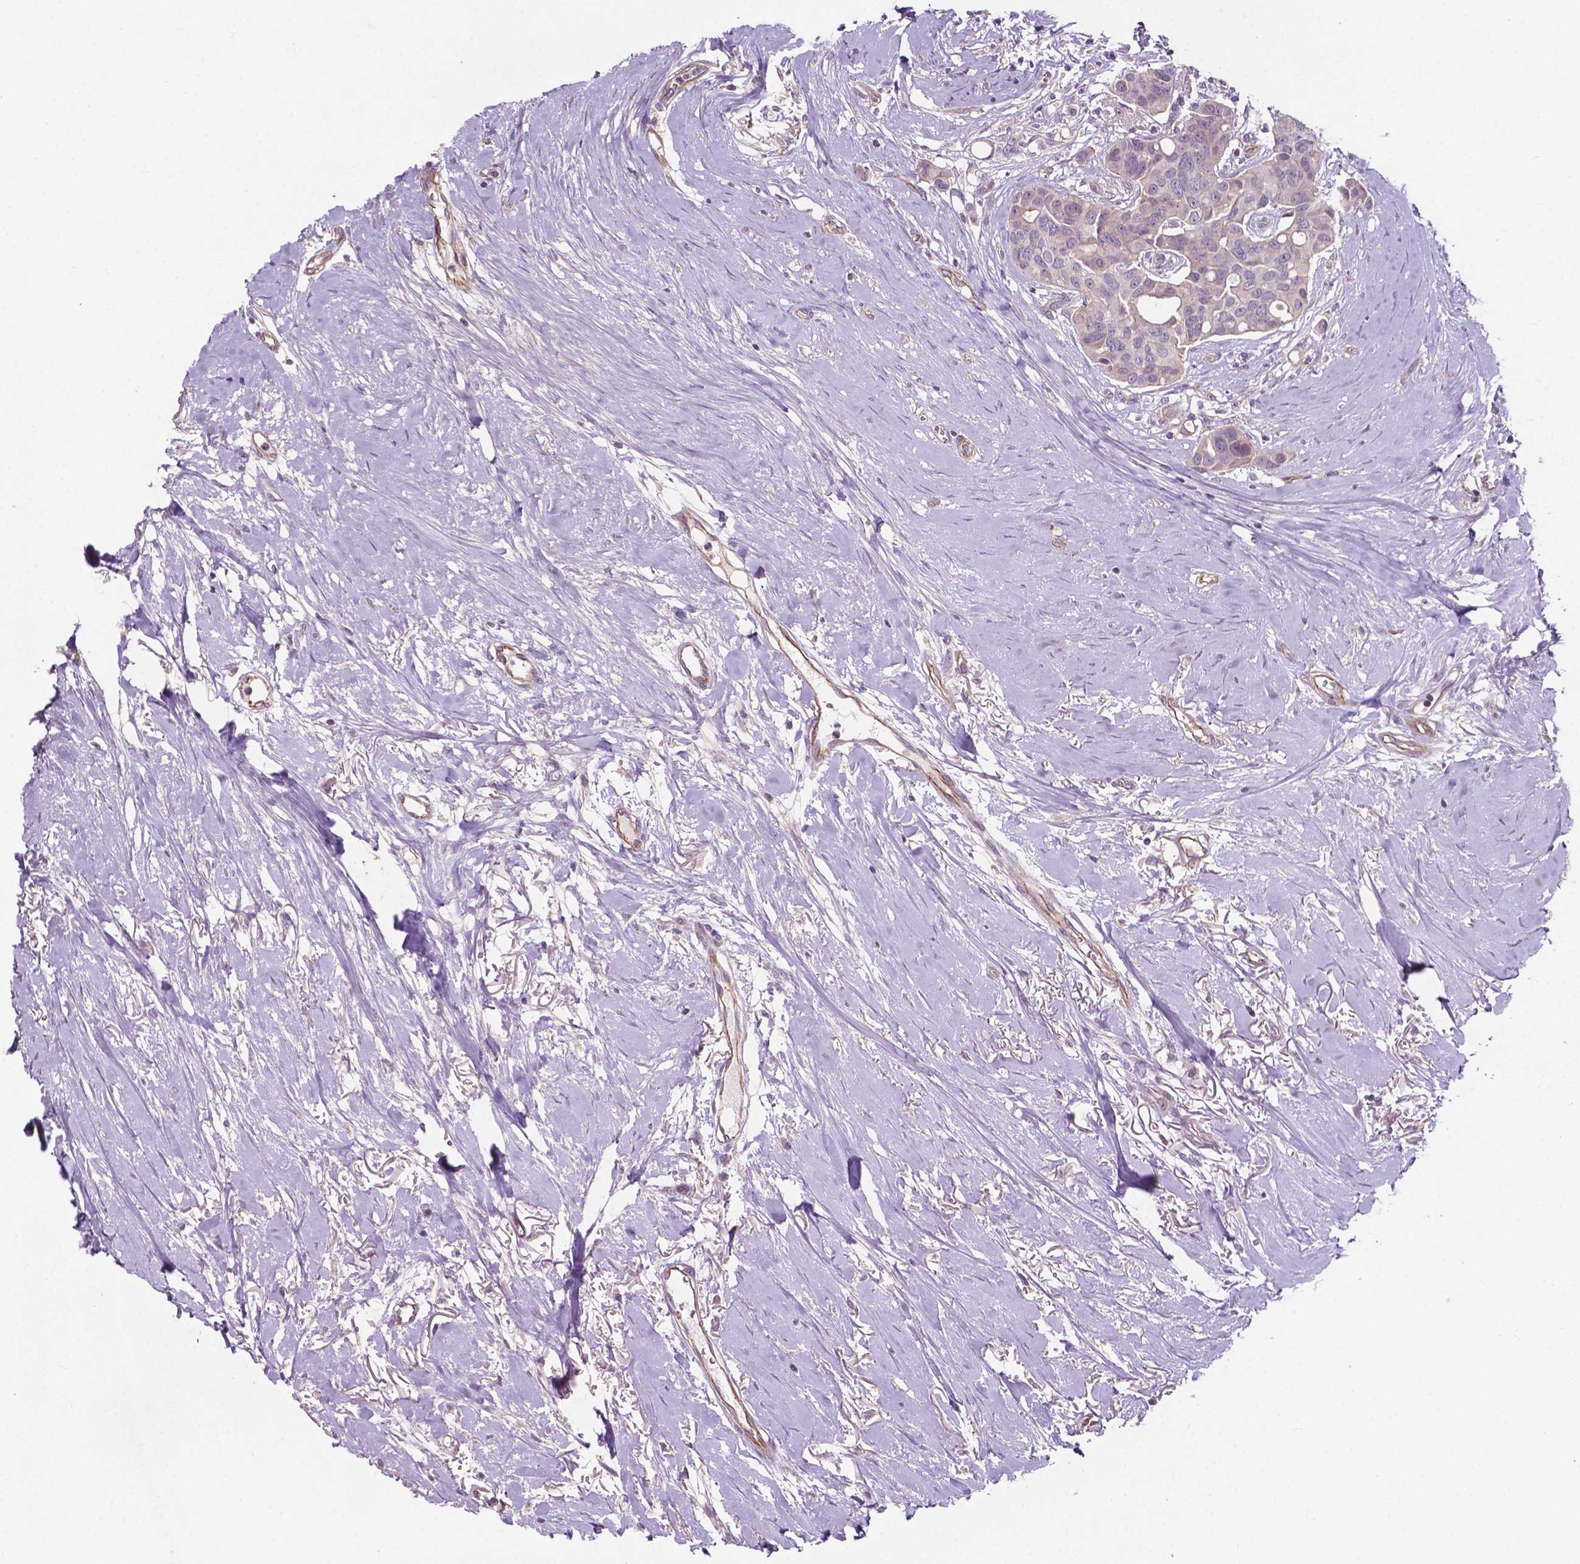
{"staining": {"intensity": "negative", "quantity": "none", "location": "none"}, "tissue": "breast cancer", "cell_type": "Tumor cells", "image_type": "cancer", "snomed": [{"axis": "morphology", "description": "Duct carcinoma"}, {"axis": "topography", "description": "Breast"}], "caption": "IHC of breast intraductal carcinoma demonstrates no staining in tumor cells.", "gene": "ARL5C", "patient": {"sex": "female", "age": 54}}